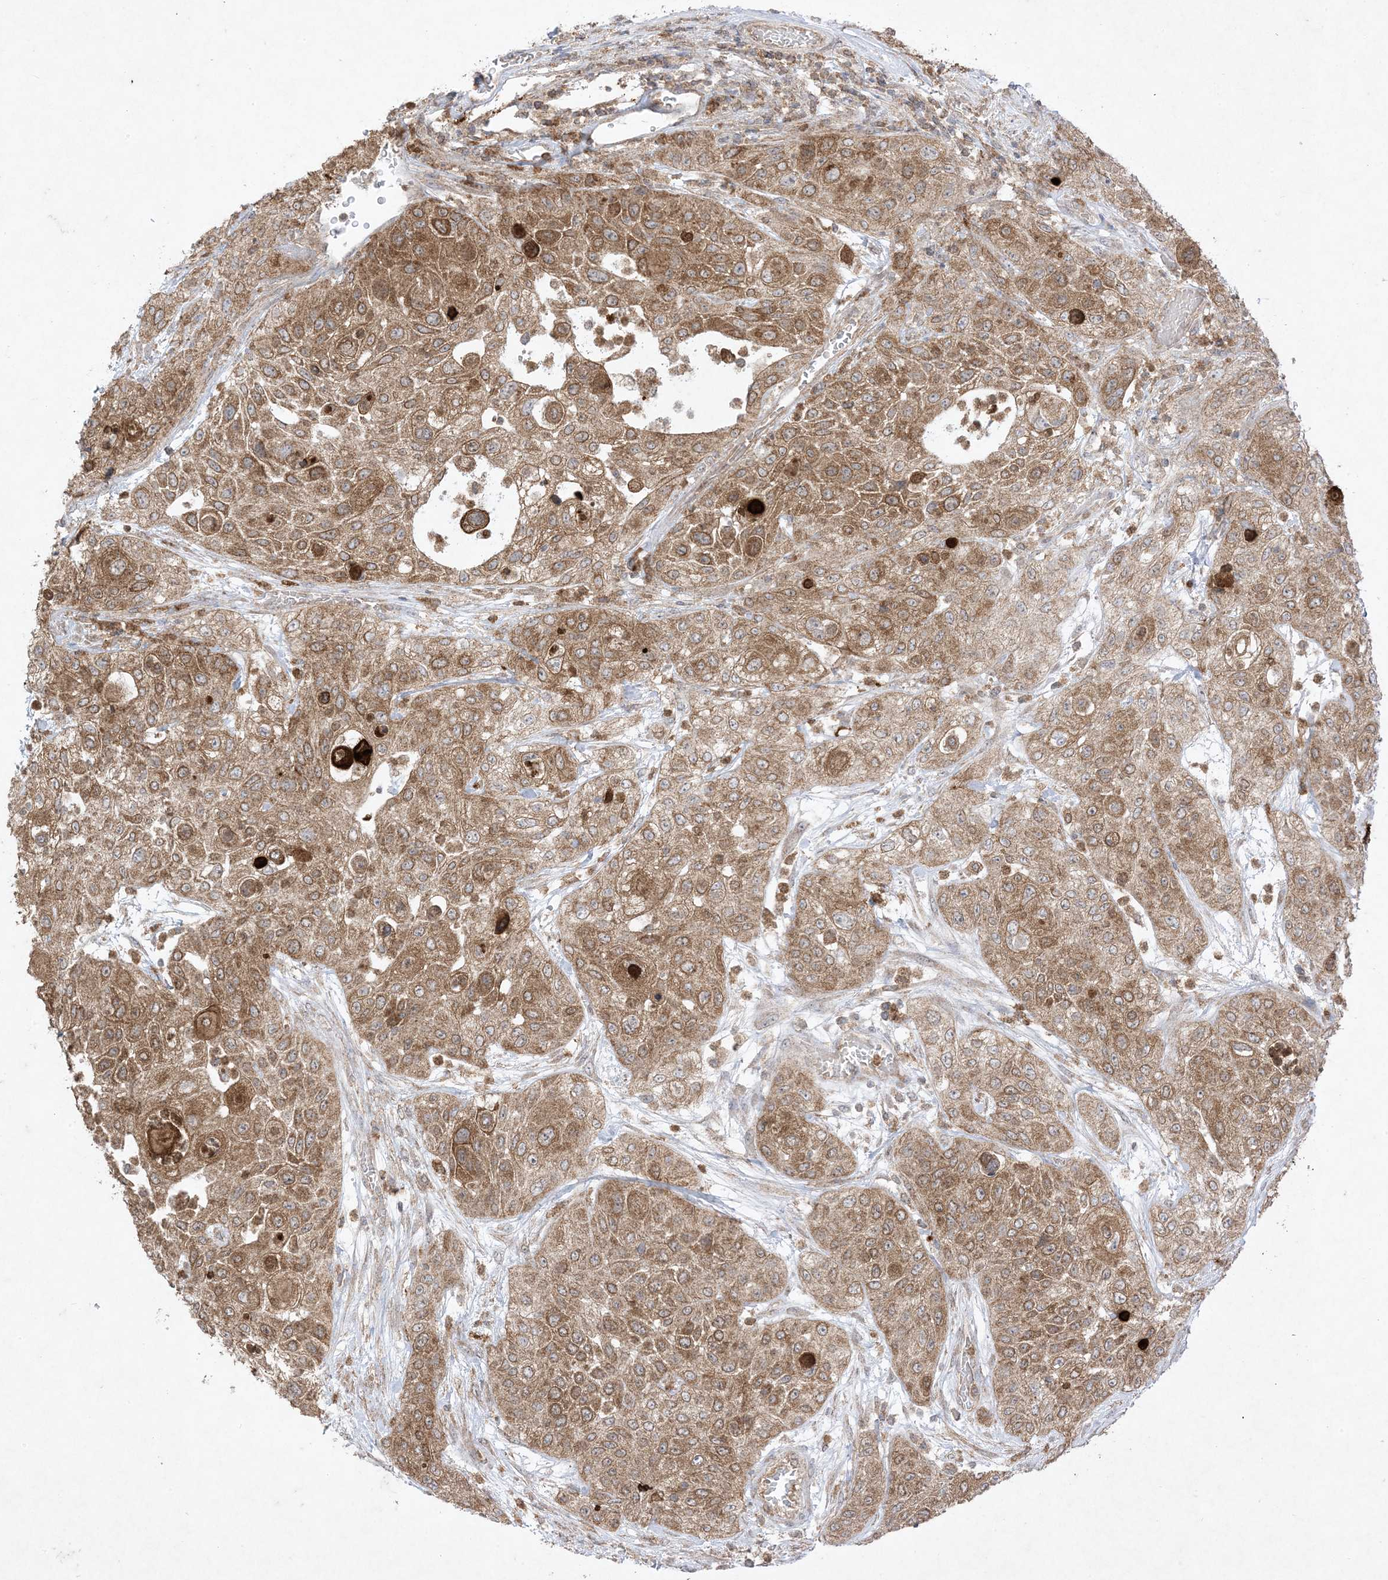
{"staining": {"intensity": "moderate", "quantity": ">75%", "location": "cytoplasmic/membranous"}, "tissue": "urothelial cancer", "cell_type": "Tumor cells", "image_type": "cancer", "snomed": [{"axis": "morphology", "description": "Urothelial carcinoma, High grade"}, {"axis": "topography", "description": "Urinary bladder"}], "caption": "Immunohistochemical staining of human urothelial cancer demonstrates moderate cytoplasmic/membranous protein positivity in approximately >75% of tumor cells. The staining was performed using DAB (3,3'-diaminobenzidine), with brown indicating positive protein expression. Nuclei are stained blue with hematoxylin.", "gene": "UBE2C", "patient": {"sex": "female", "age": 79}}